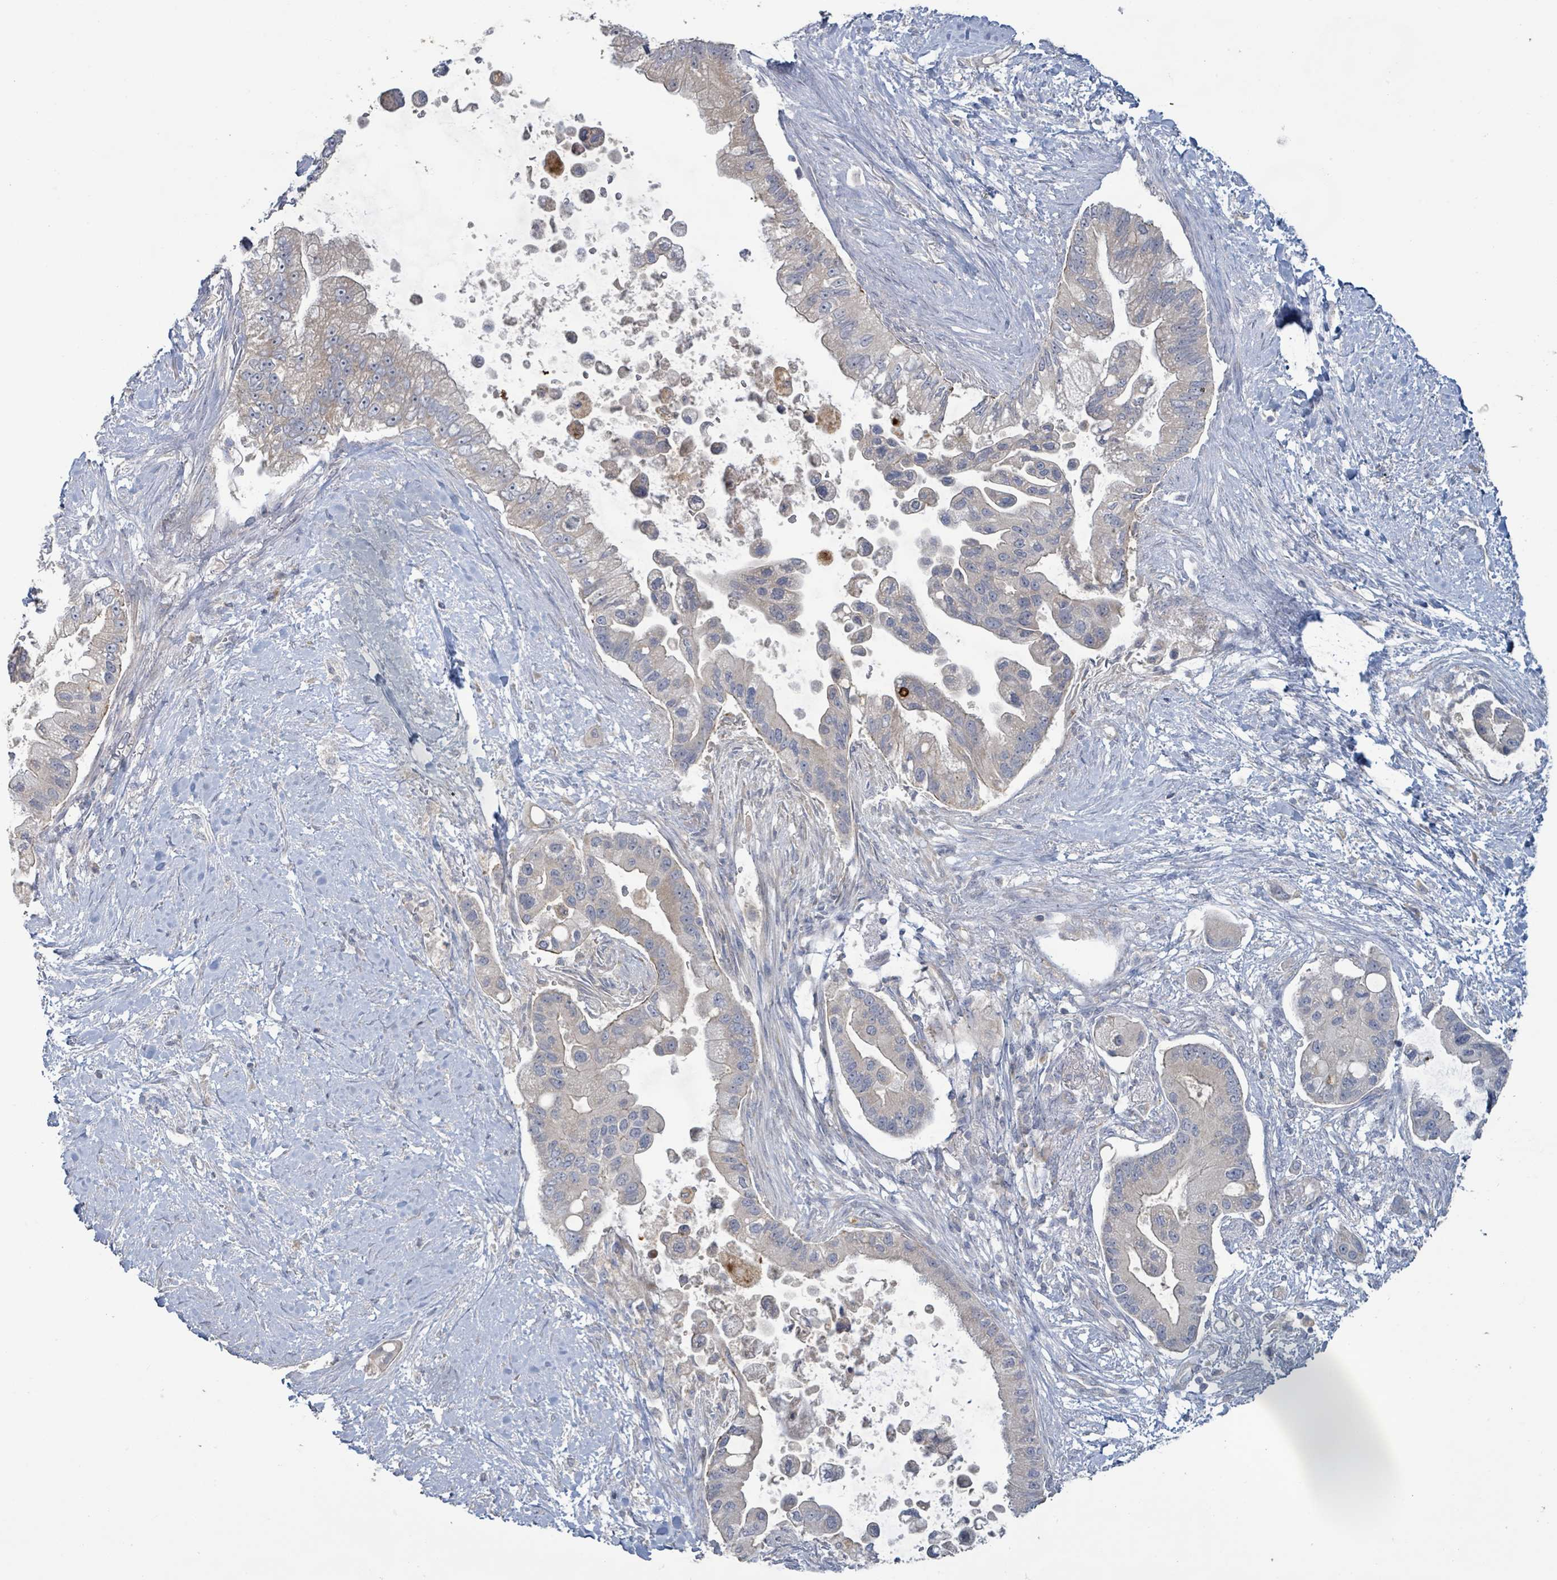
{"staining": {"intensity": "weak", "quantity": "<25%", "location": "cytoplasmic/membranous"}, "tissue": "pancreatic cancer", "cell_type": "Tumor cells", "image_type": "cancer", "snomed": [{"axis": "morphology", "description": "Adenocarcinoma, NOS"}, {"axis": "topography", "description": "Pancreas"}], "caption": "IHC photomicrograph of neoplastic tissue: human adenocarcinoma (pancreatic) stained with DAB (3,3'-diaminobenzidine) demonstrates no significant protein expression in tumor cells.", "gene": "RPL32", "patient": {"sex": "male", "age": 57}}